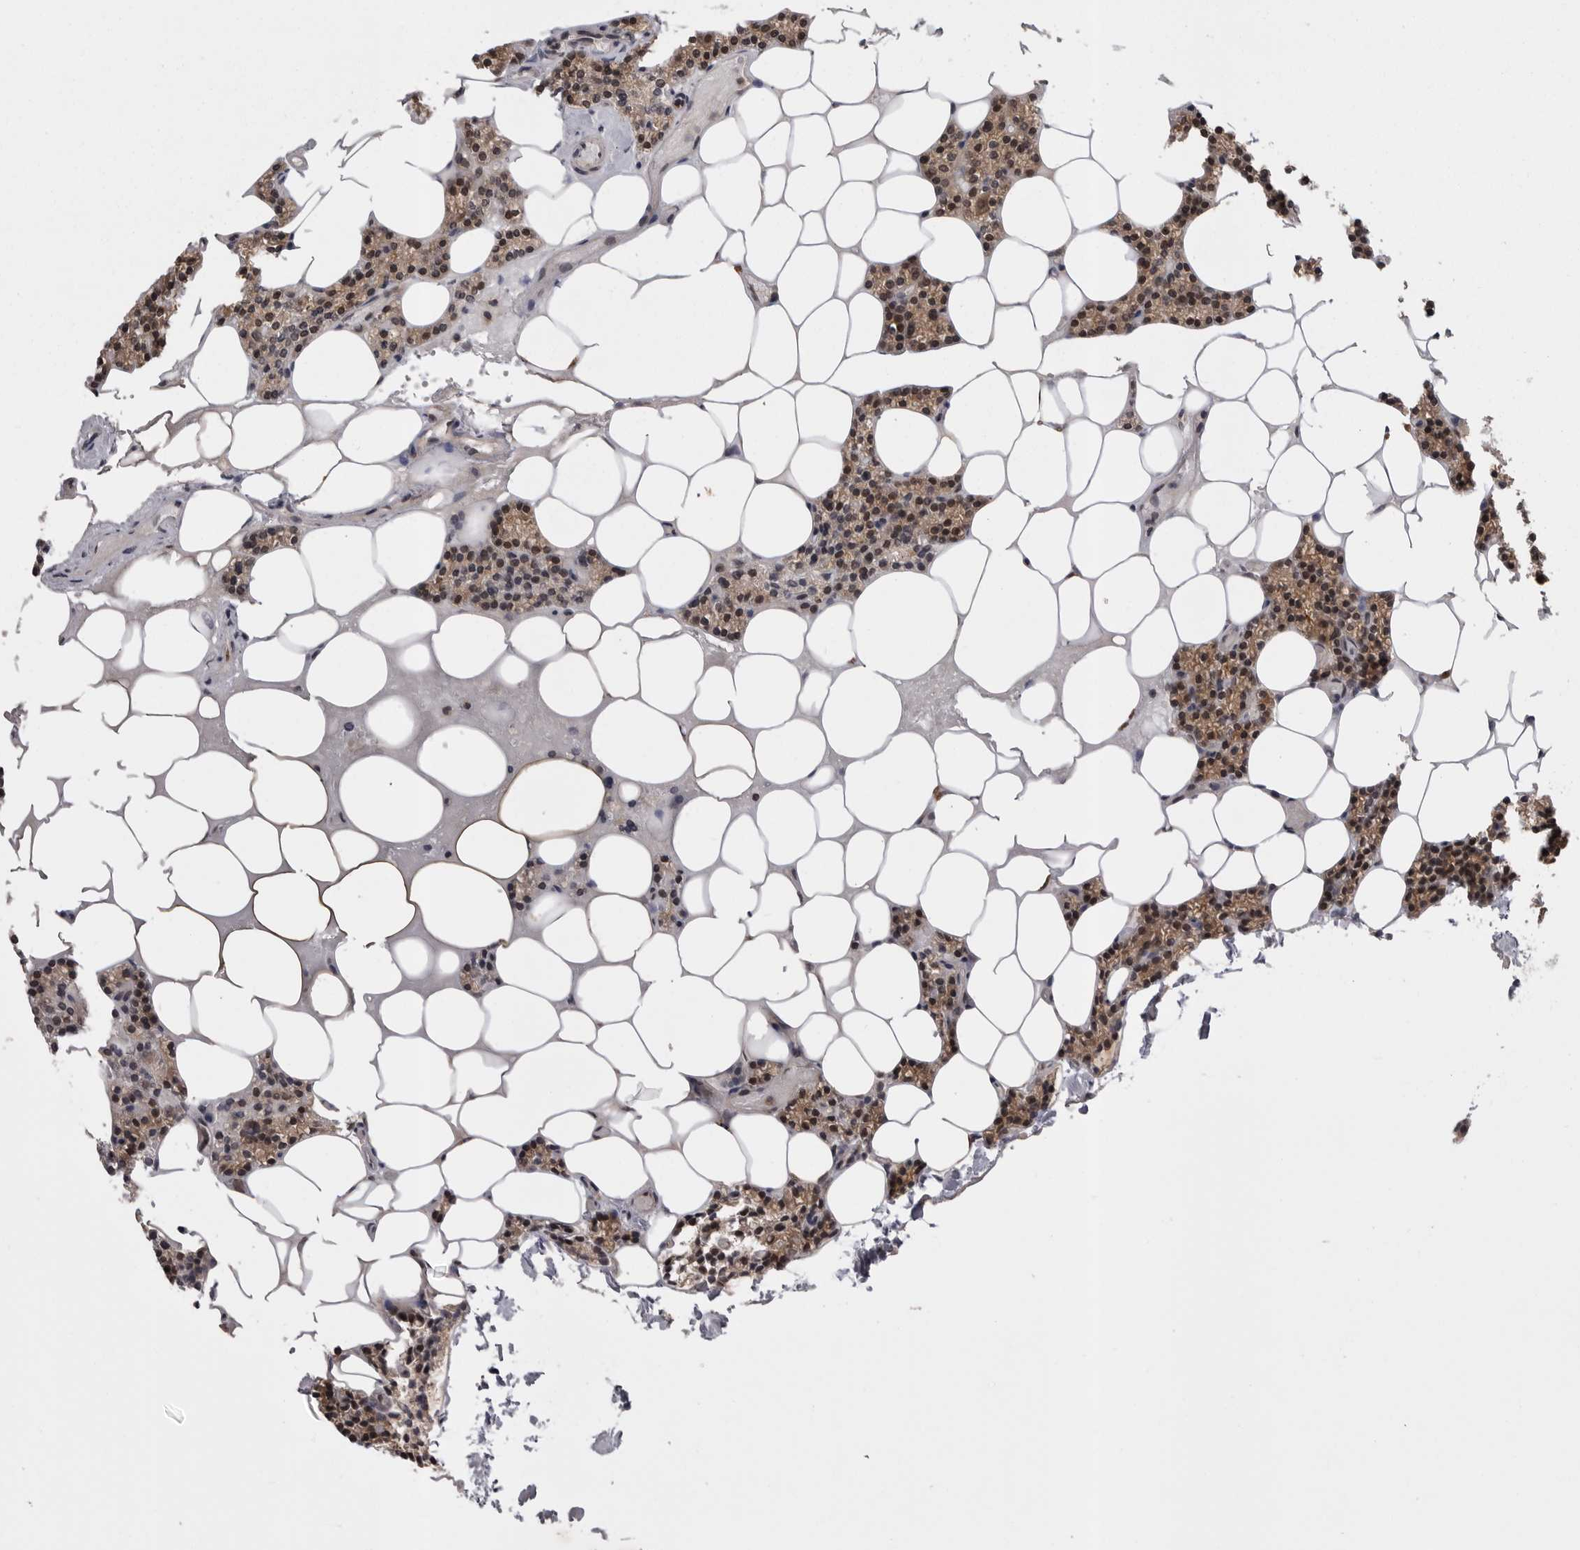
{"staining": {"intensity": "moderate", "quantity": "<25%", "location": "cytoplasmic/membranous,nuclear"}, "tissue": "parathyroid gland", "cell_type": "Glandular cells", "image_type": "normal", "snomed": [{"axis": "morphology", "description": "Normal tissue, NOS"}, {"axis": "topography", "description": "Parathyroid gland"}], "caption": "DAB (3,3'-diaminobenzidine) immunohistochemical staining of unremarkable human parathyroid gland reveals moderate cytoplasmic/membranous,nuclear protein expression in approximately <25% of glandular cells. The staining was performed using DAB (3,3'-diaminobenzidine) to visualize the protein expression in brown, while the nuclei were stained in blue with hematoxylin (Magnification: 20x).", "gene": "AOAH", "patient": {"sex": "male", "age": 75}}